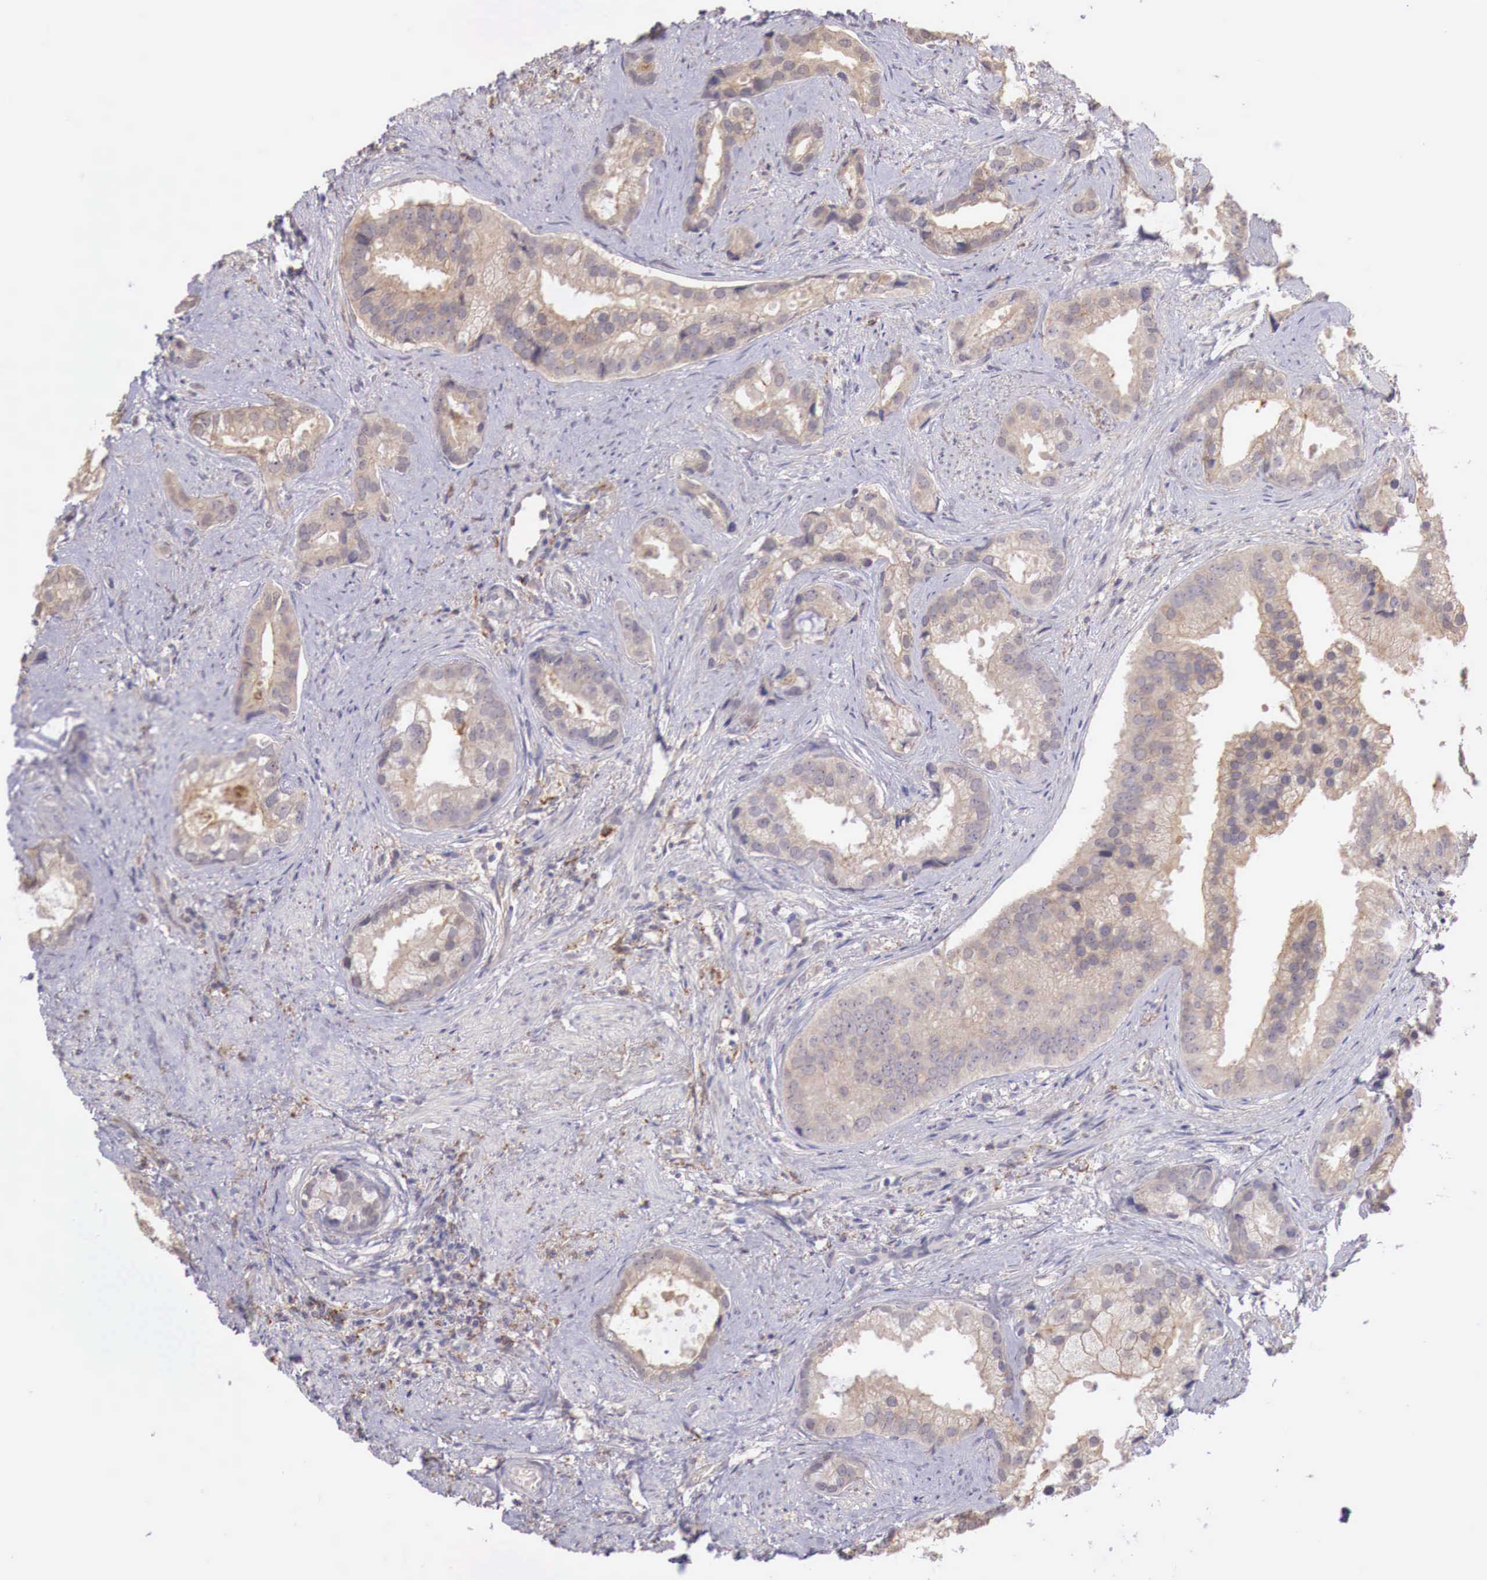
{"staining": {"intensity": "weak", "quantity": "25%-75%", "location": "cytoplasmic/membranous"}, "tissue": "prostate cancer", "cell_type": "Tumor cells", "image_type": "cancer", "snomed": [{"axis": "morphology", "description": "Adenocarcinoma, Medium grade"}, {"axis": "topography", "description": "Prostate"}], "caption": "A histopathology image showing weak cytoplasmic/membranous expression in about 25%-75% of tumor cells in medium-grade adenocarcinoma (prostate), as visualized by brown immunohistochemical staining.", "gene": "CHRDL1", "patient": {"sex": "male", "age": 65}}